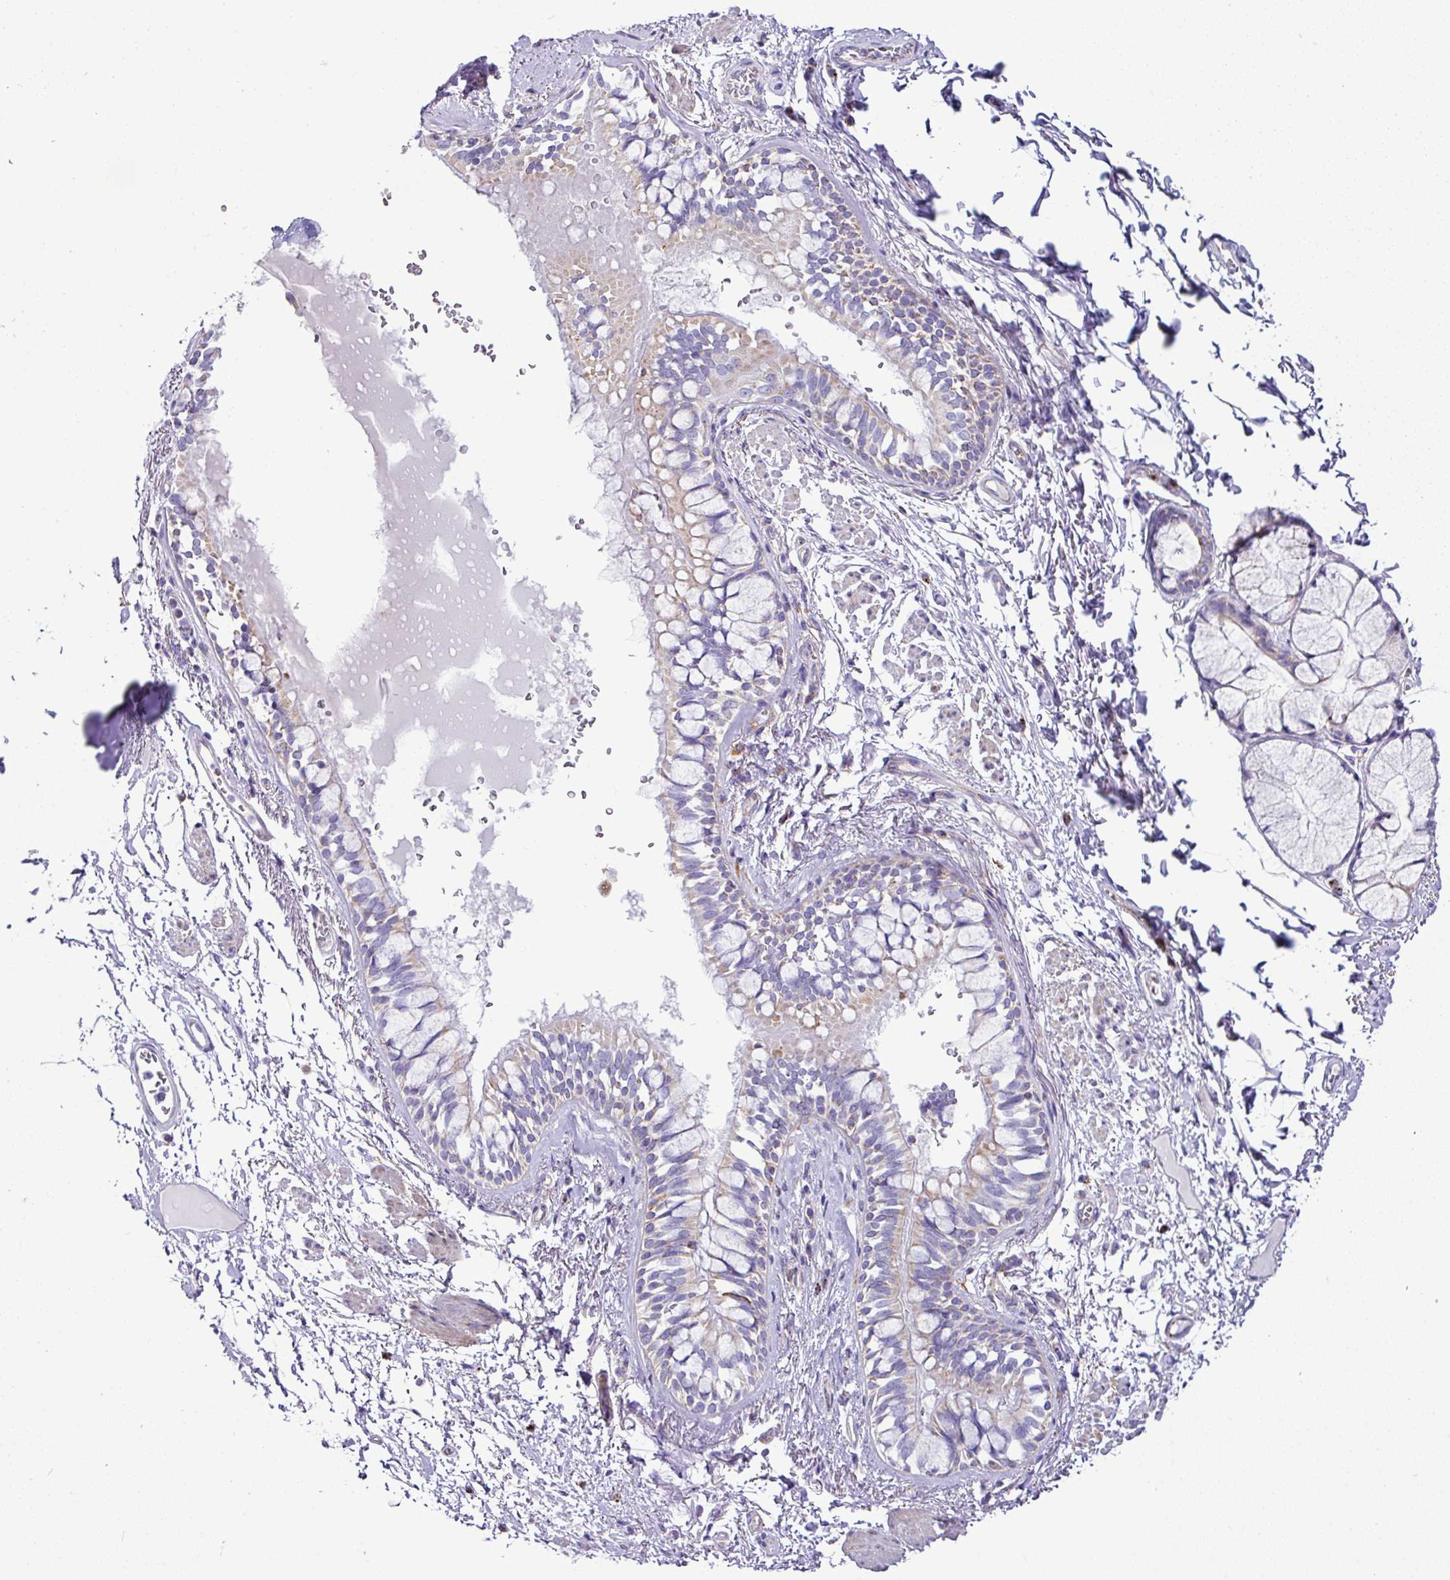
{"staining": {"intensity": "moderate", "quantity": "<25%", "location": "cytoplasmic/membranous"}, "tissue": "bronchus", "cell_type": "Respiratory epithelial cells", "image_type": "normal", "snomed": [{"axis": "morphology", "description": "Normal tissue, NOS"}, {"axis": "topography", "description": "Bronchus"}], "caption": "This photomicrograph displays immunohistochemistry staining of normal human bronchus, with low moderate cytoplasmic/membranous positivity in approximately <25% of respiratory epithelial cells.", "gene": "PGAP4", "patient": {"sex": "male", "age": 70}}